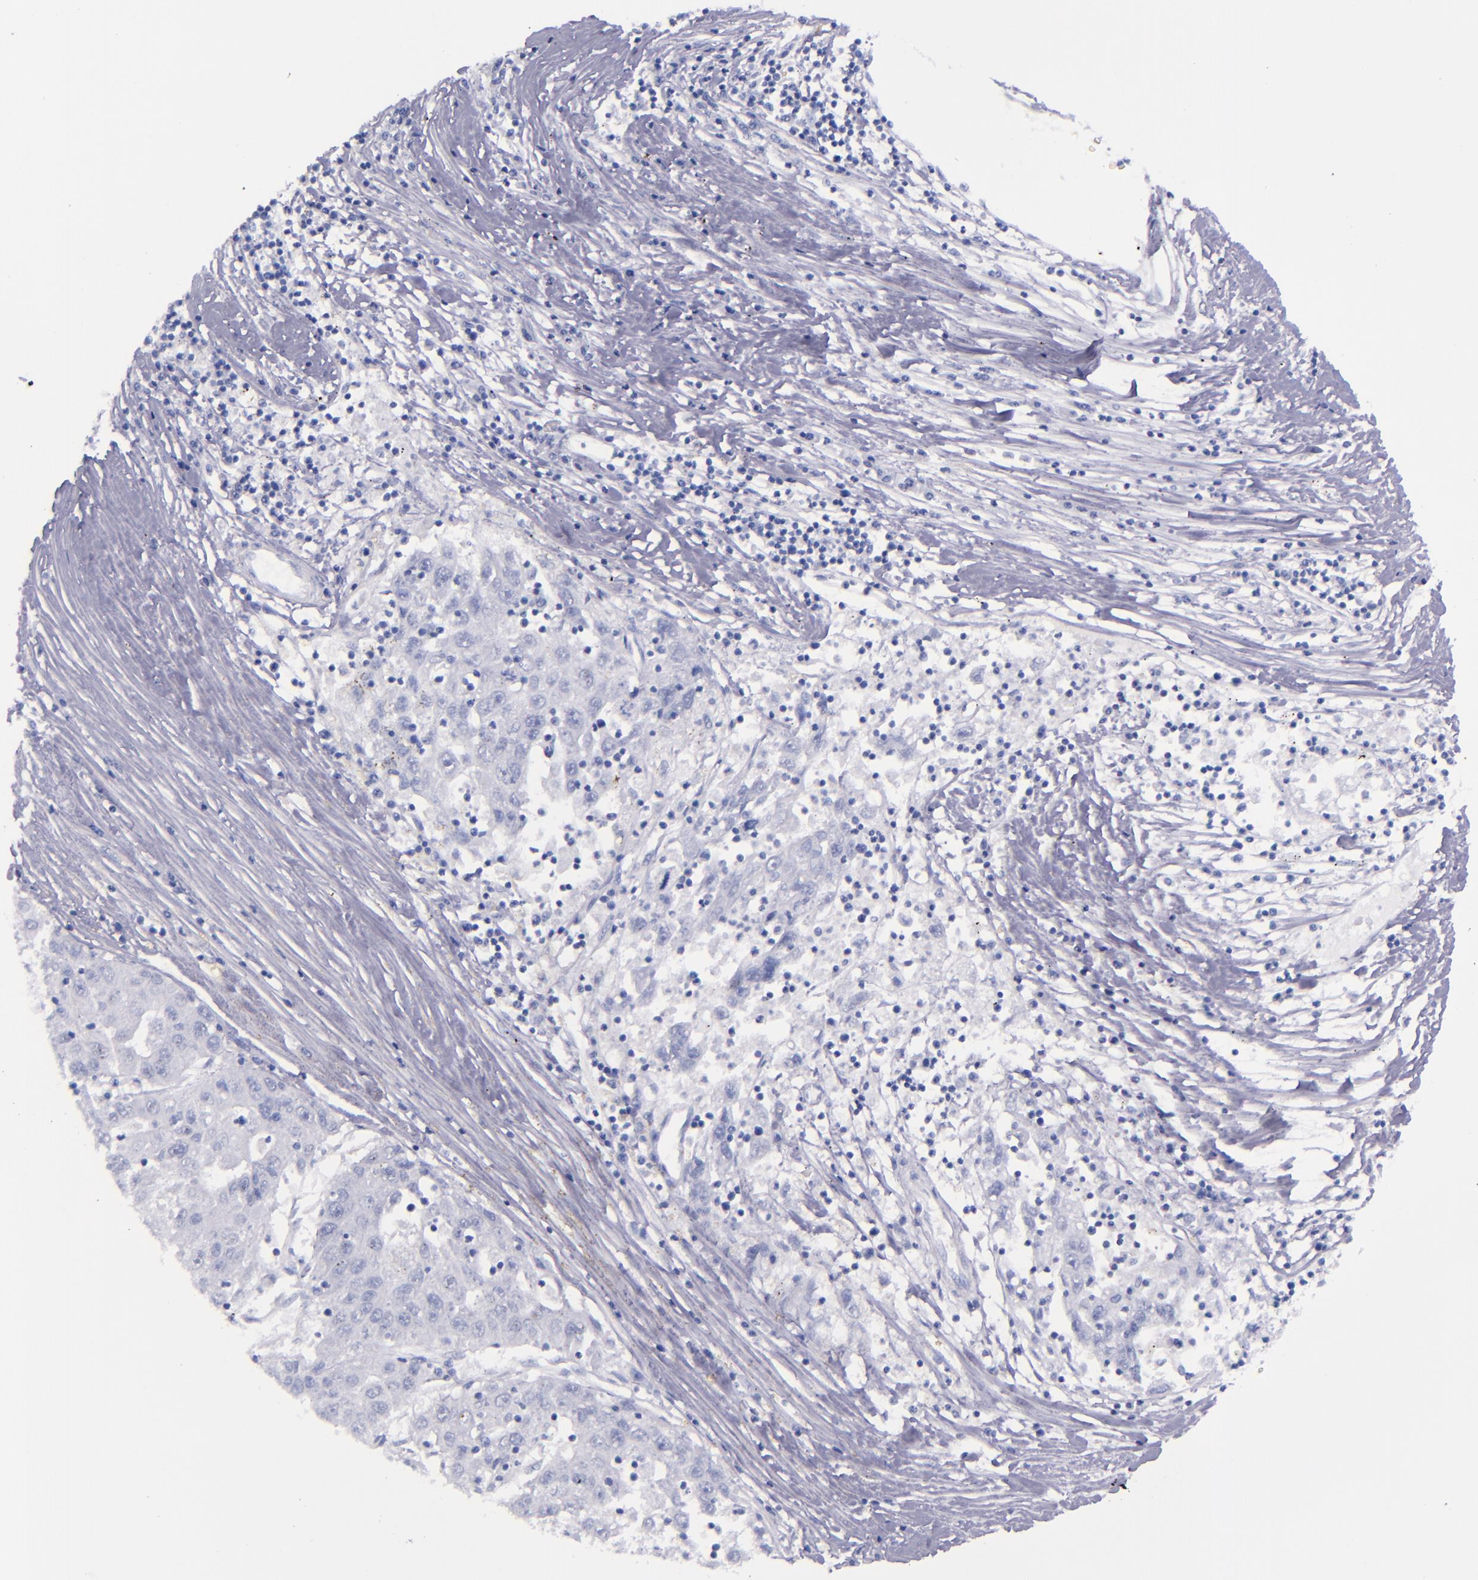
{"staining": {"intensity": "negative", "quantity": "none", "location": "none"}, "tissue": "liver cancer", "cell_type": "Tumor cells", "image_type": "cancer", "snomed": [{"axis": "morphology", "description": "Carcinoma, Hepatocellular, NOS"}, {"axis": "topography", "description": "Liver"}], "caption": "The histopathology image reveals no staining of tumor cells in hepatocellular carcinoma (liver).", "gene": "SFTPB", "patient": {"sex": "male", "age": 49}}